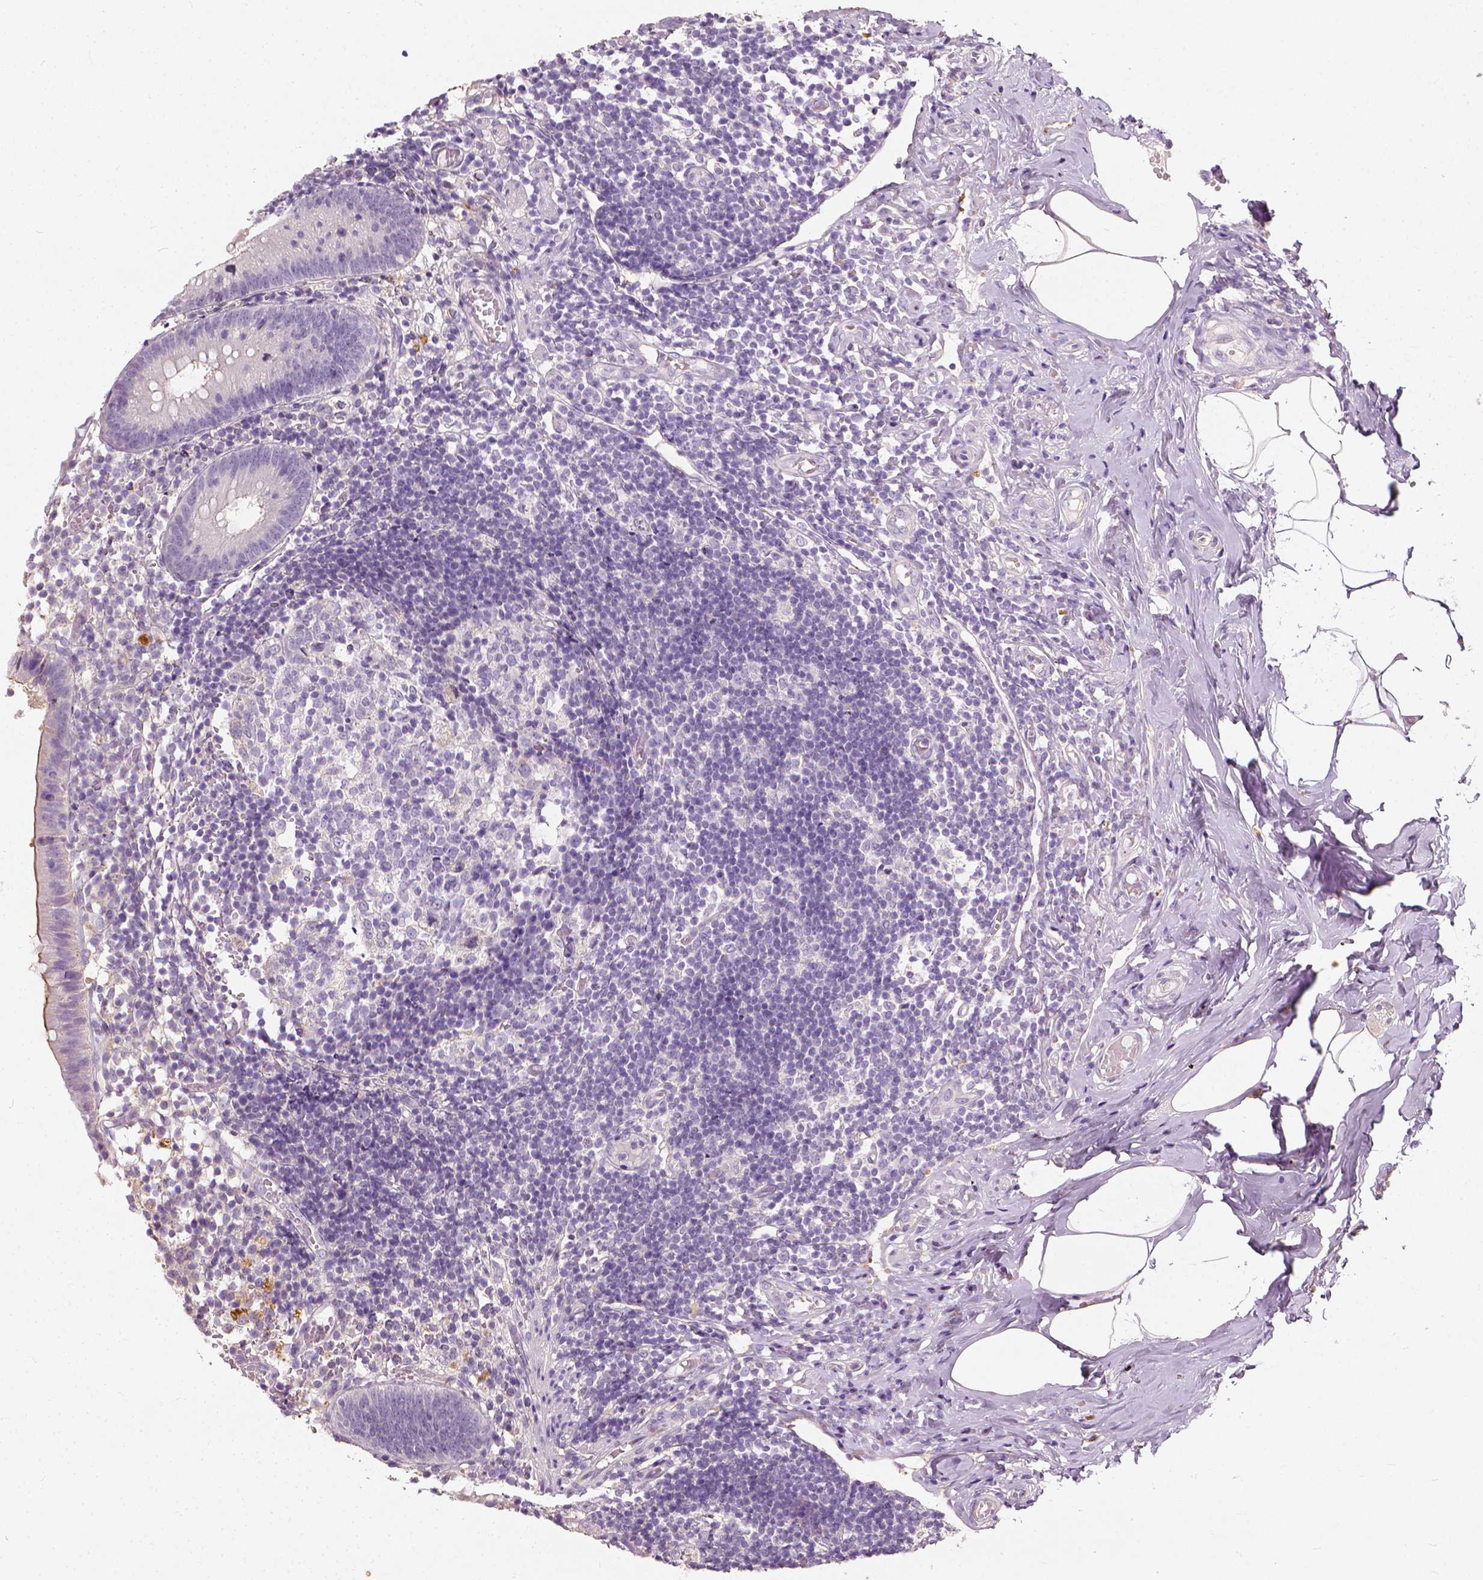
{"staining": {"intensity": "negative", "quantity": "none", "location": "none"}, "tissue": "appendix", "cell_type": "Glandular cells", "image_type": "normal", "snomed": [{"axis": "morphology", "description": "Normal tissue, NOS"}, {"axis": "topography", "description": "Appendix"}], "caption": "IHC histopathology image of benign appendix stained for a protein (brown), which exhibits no expression in glandular cells. (Stains: DAB (3,3'-diaminobenzidine) immunohistochemistry with hematoxylin counter stain, Microscopy: brightfield microscopy at high magnification).", "gene": "DHCR24", "patient": {"sex": "female", "age": 32}}